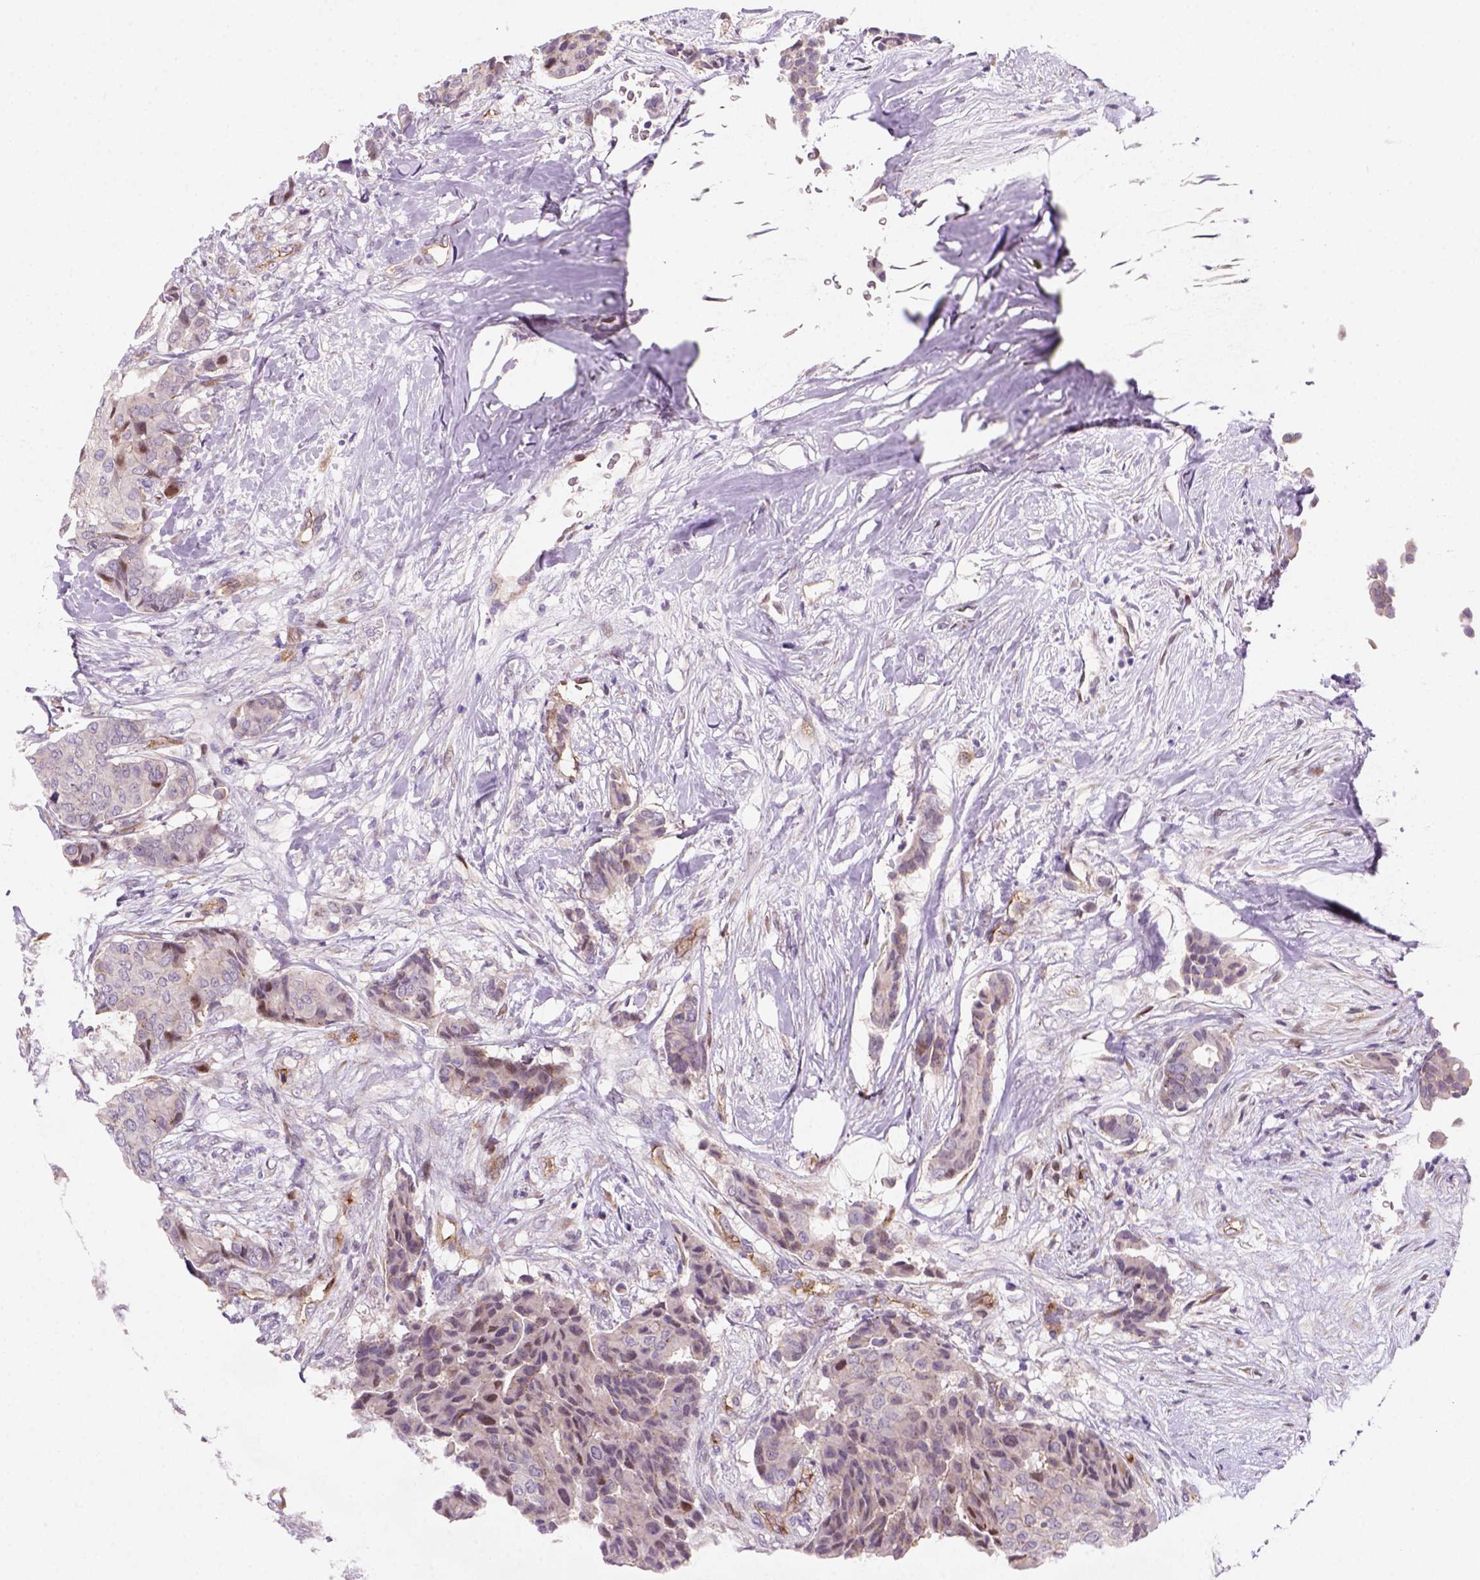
{"staining": {"intensity": "negative", "quantity": "none", "location": "none"}, "tissue": "breast cancer", "cell_type": "Tumor cells", "image_type": "cancer", "snomed": [{"axis": "morphology", "description": "Duct carcinoma"}, {"axis": "topography", "description": "Breast"}], "caption": "The histopathology image reveals no staining of tumor cells in breast infiltrating ductal carcinoma.", "gene": "VSTM5", "patient": {"sex": "female", "age": 75}}